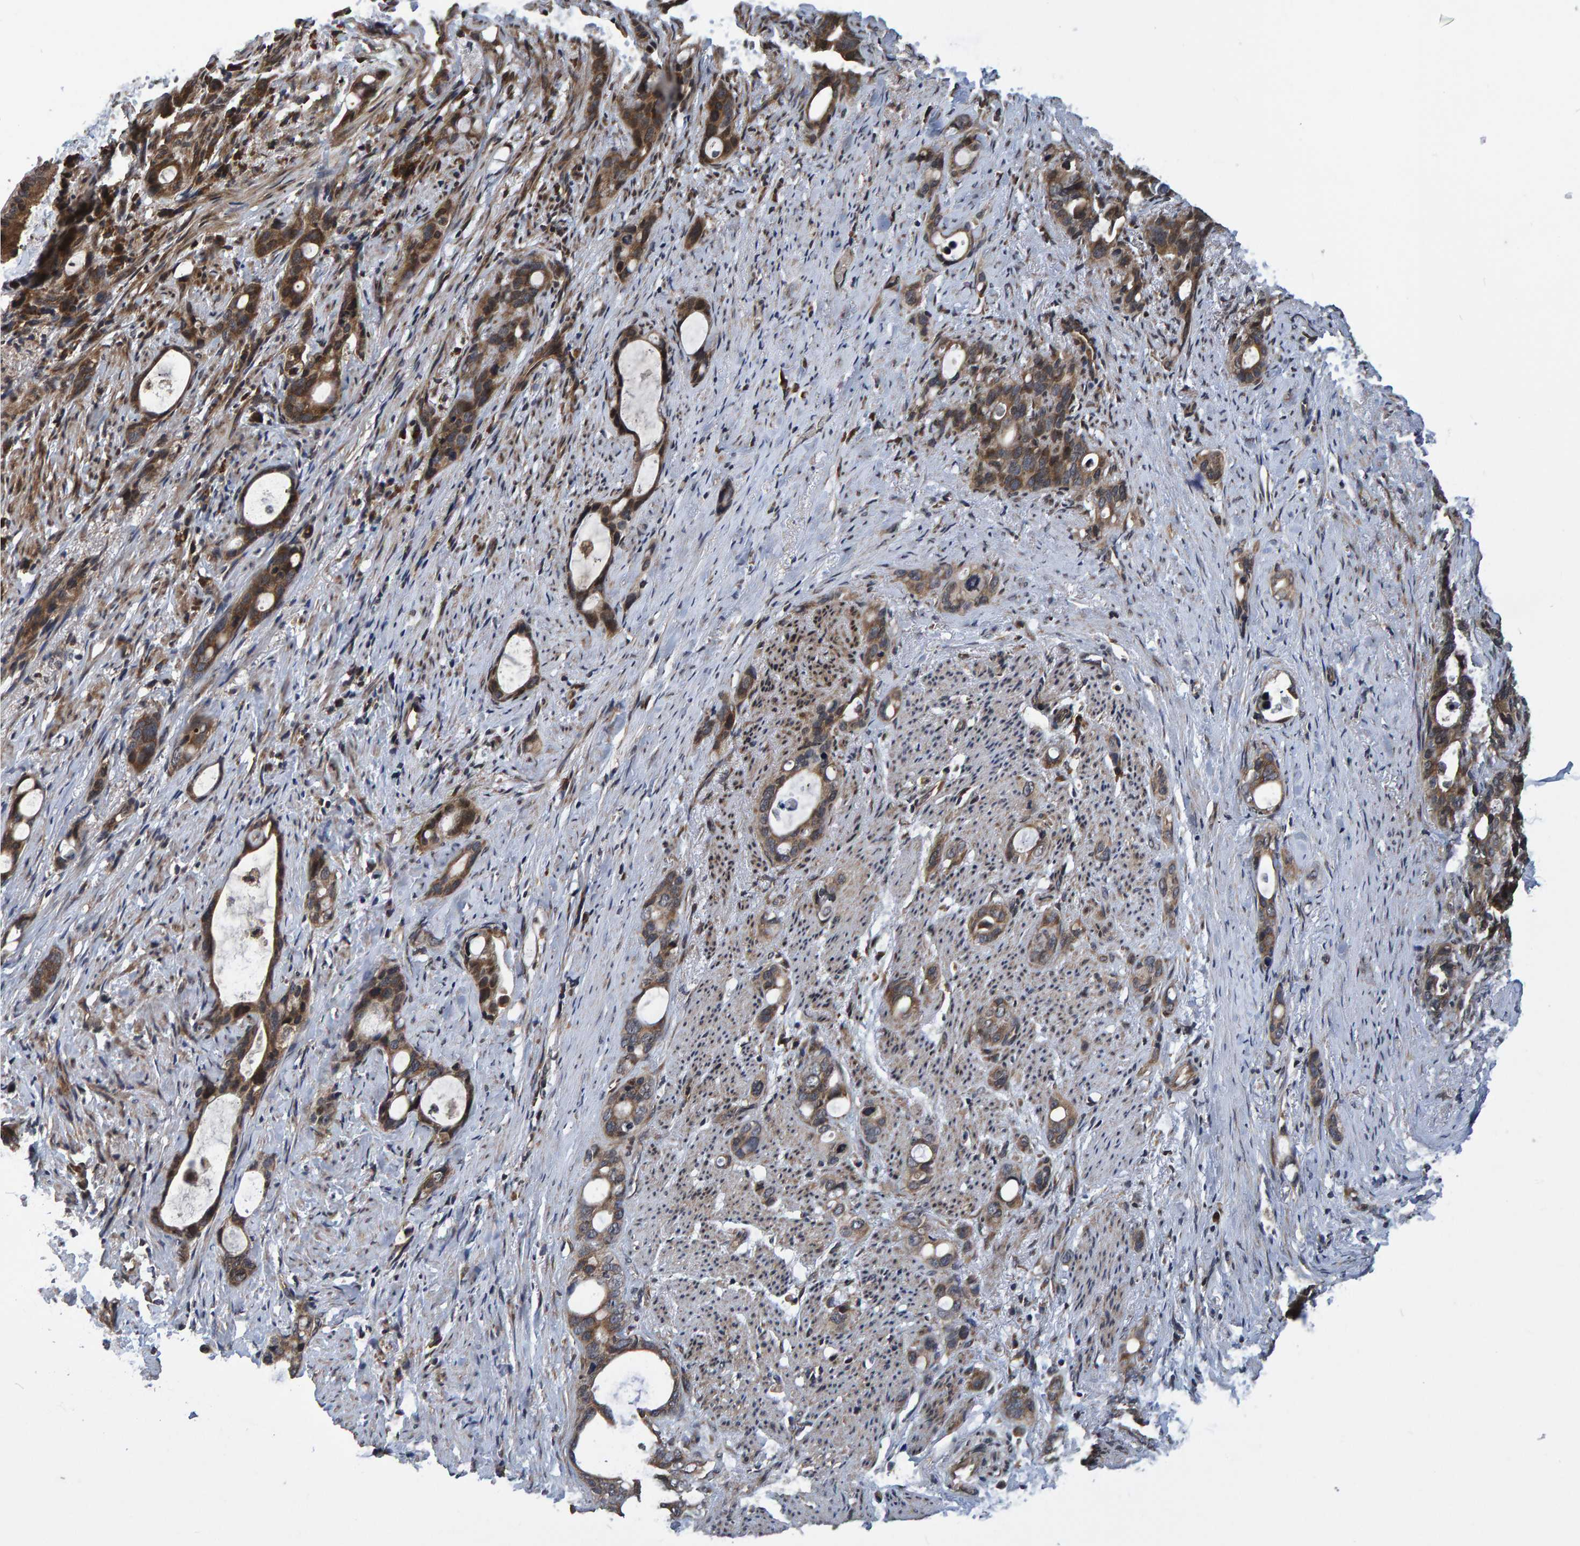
{"staining": {"intensity": "moderate", "quantity": ">75%", "location": "cytoplasmic/membranous"}, "tissue": "stomach cancer", "cell_type": "Tumor cells", "image_type": "cancer", "snomed": [{"axis": "morphology", "description": "Adenocarcinoma, NOS"}, {"axis": "topography", "description": "Stomach"}], "caption": "Moderate cytoplasmic/membranous protein expression is appreciated in approximately >75% of tumor cells in stomach cancer.", "gene": "GAB2", "patient": {"sex": "female", "age": 75}}